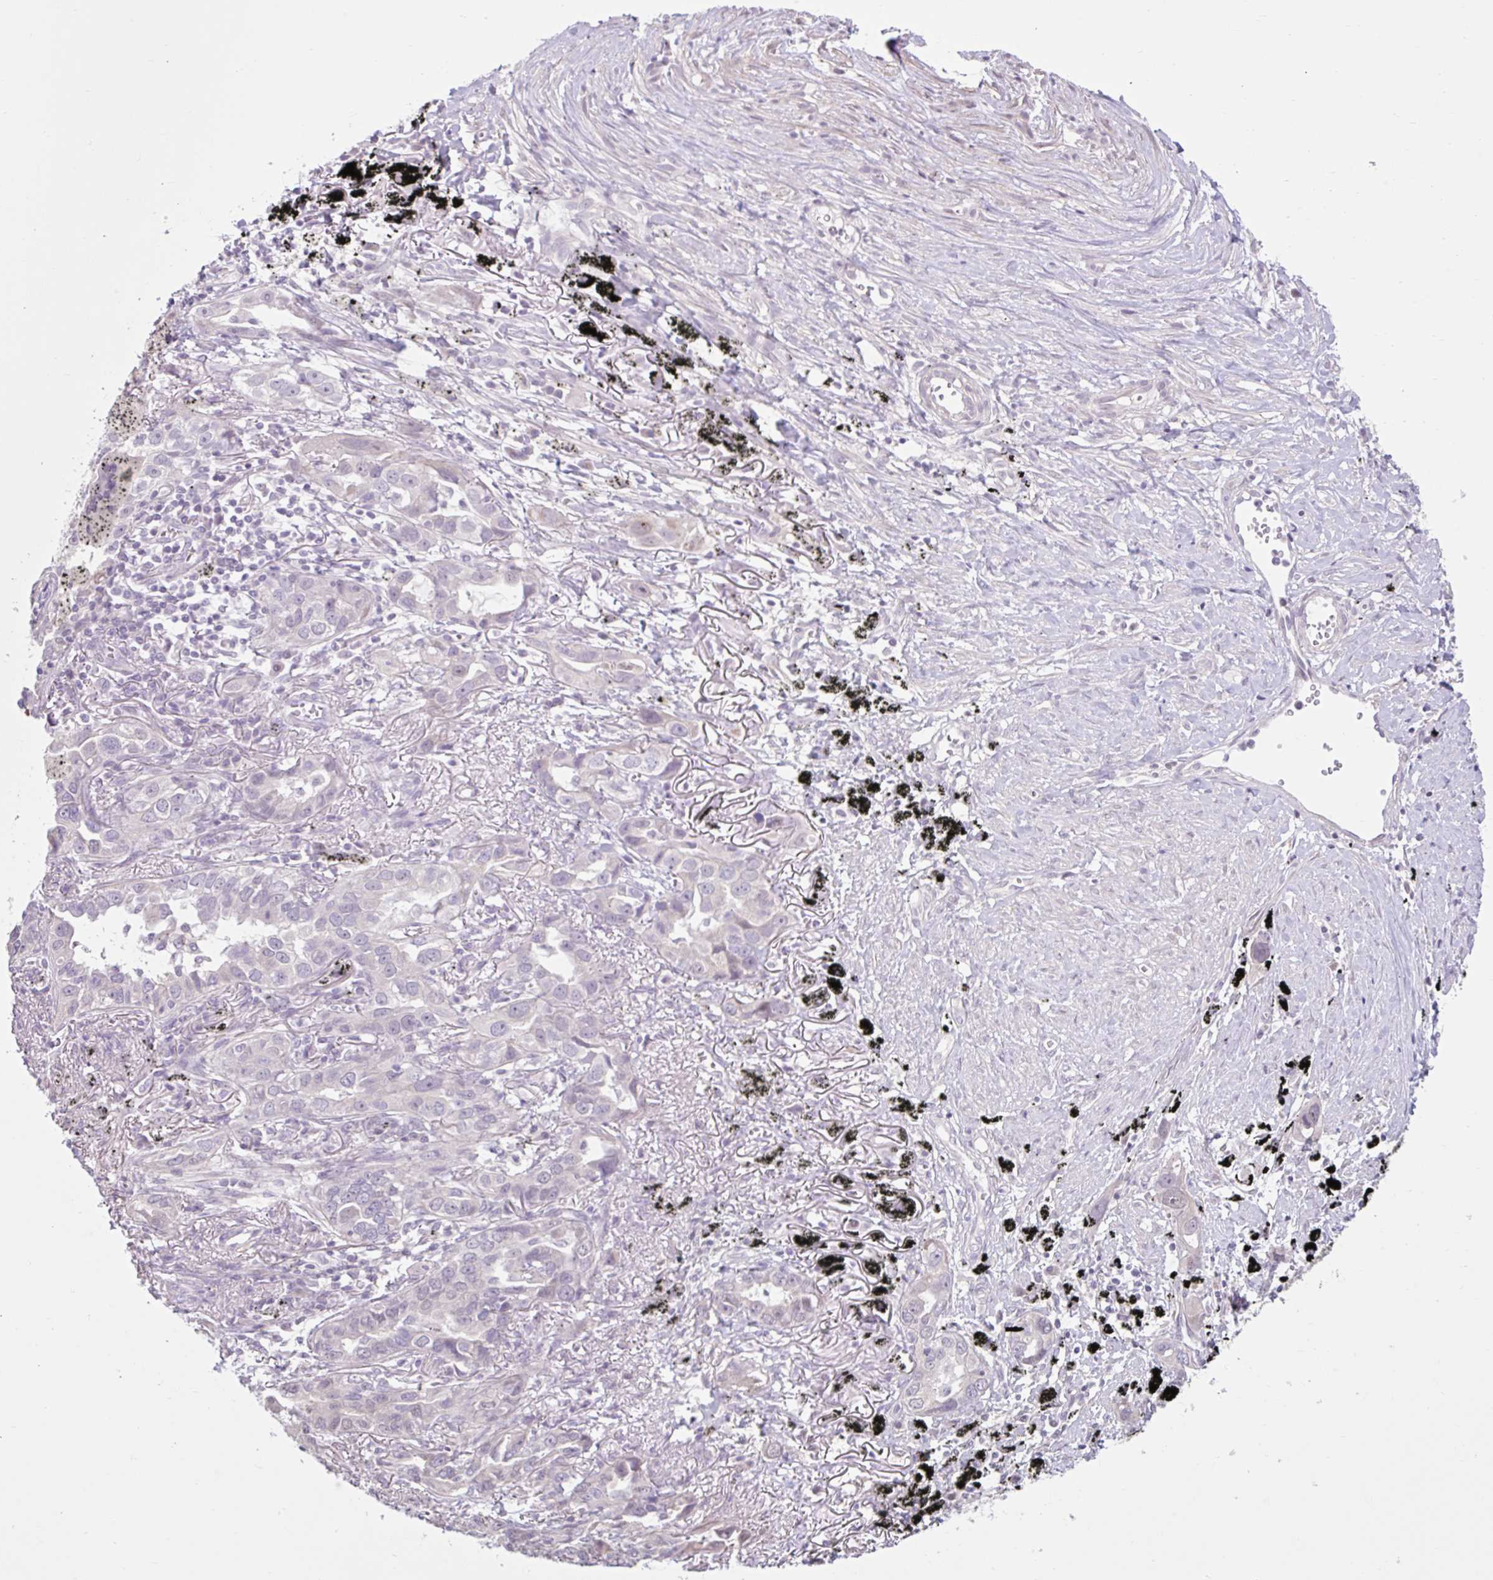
{"staining": {"intensity": "negative", "quantity": "none", "location": "none"}, "tissue": "lung cancer", "cell_type": "Tumor cells", "image_type": "cancer", "snomed": [{"axis": "morphology", "description": "Adenocarcinoma, NOS"}, {"axis": "topography", "description": "Lung"}], "caption": "Immunohistochemistry (IHC) histopathology image of lung adenocarcinoma stained for a protein (brown), which displays no staining in tumor cells.", "gene": "CDH19", "patient": {"sex": "male", "age": 67}}